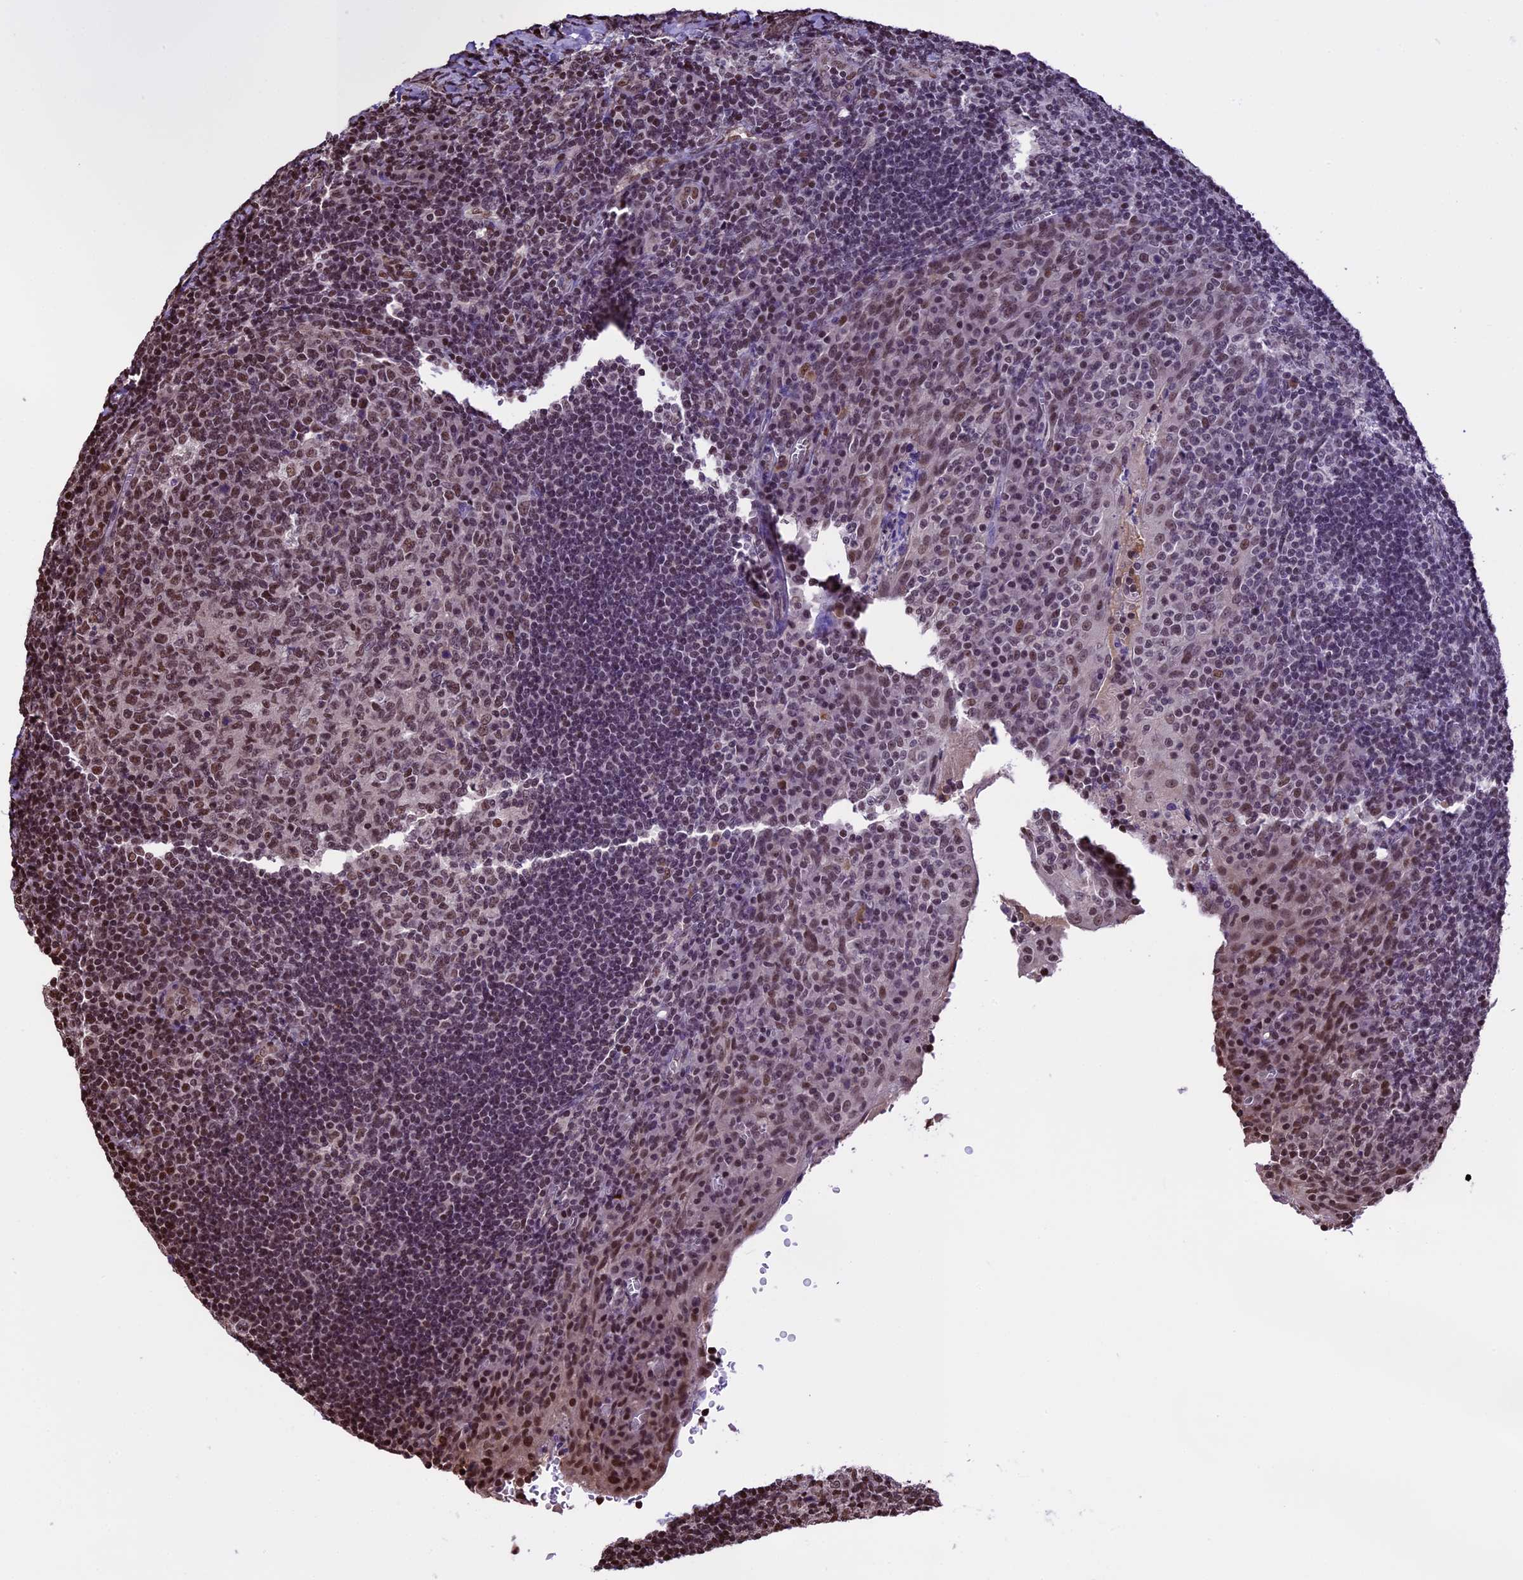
{"staining": {"intensity": "moderate", "quantity": ">75%", "location": "nuclear"}, "tissue": "tonsil", "cell_type": "Germinal center cells", "image_type": "normal", "snomed": [{"axis": "morphology", "description": "Normal tissue, NOS"}, {"axis": "topography", "description": "Tonsil"}], "caption": "Immunohistochemistry (IHC) image of normal human tonsil stained for a protein (brown), which displays medium levels of moderate nuclear expression in about >75% of germinal center cells.", "gene": "POLR3E", "patient": {"sex": "male", "age": 17}}